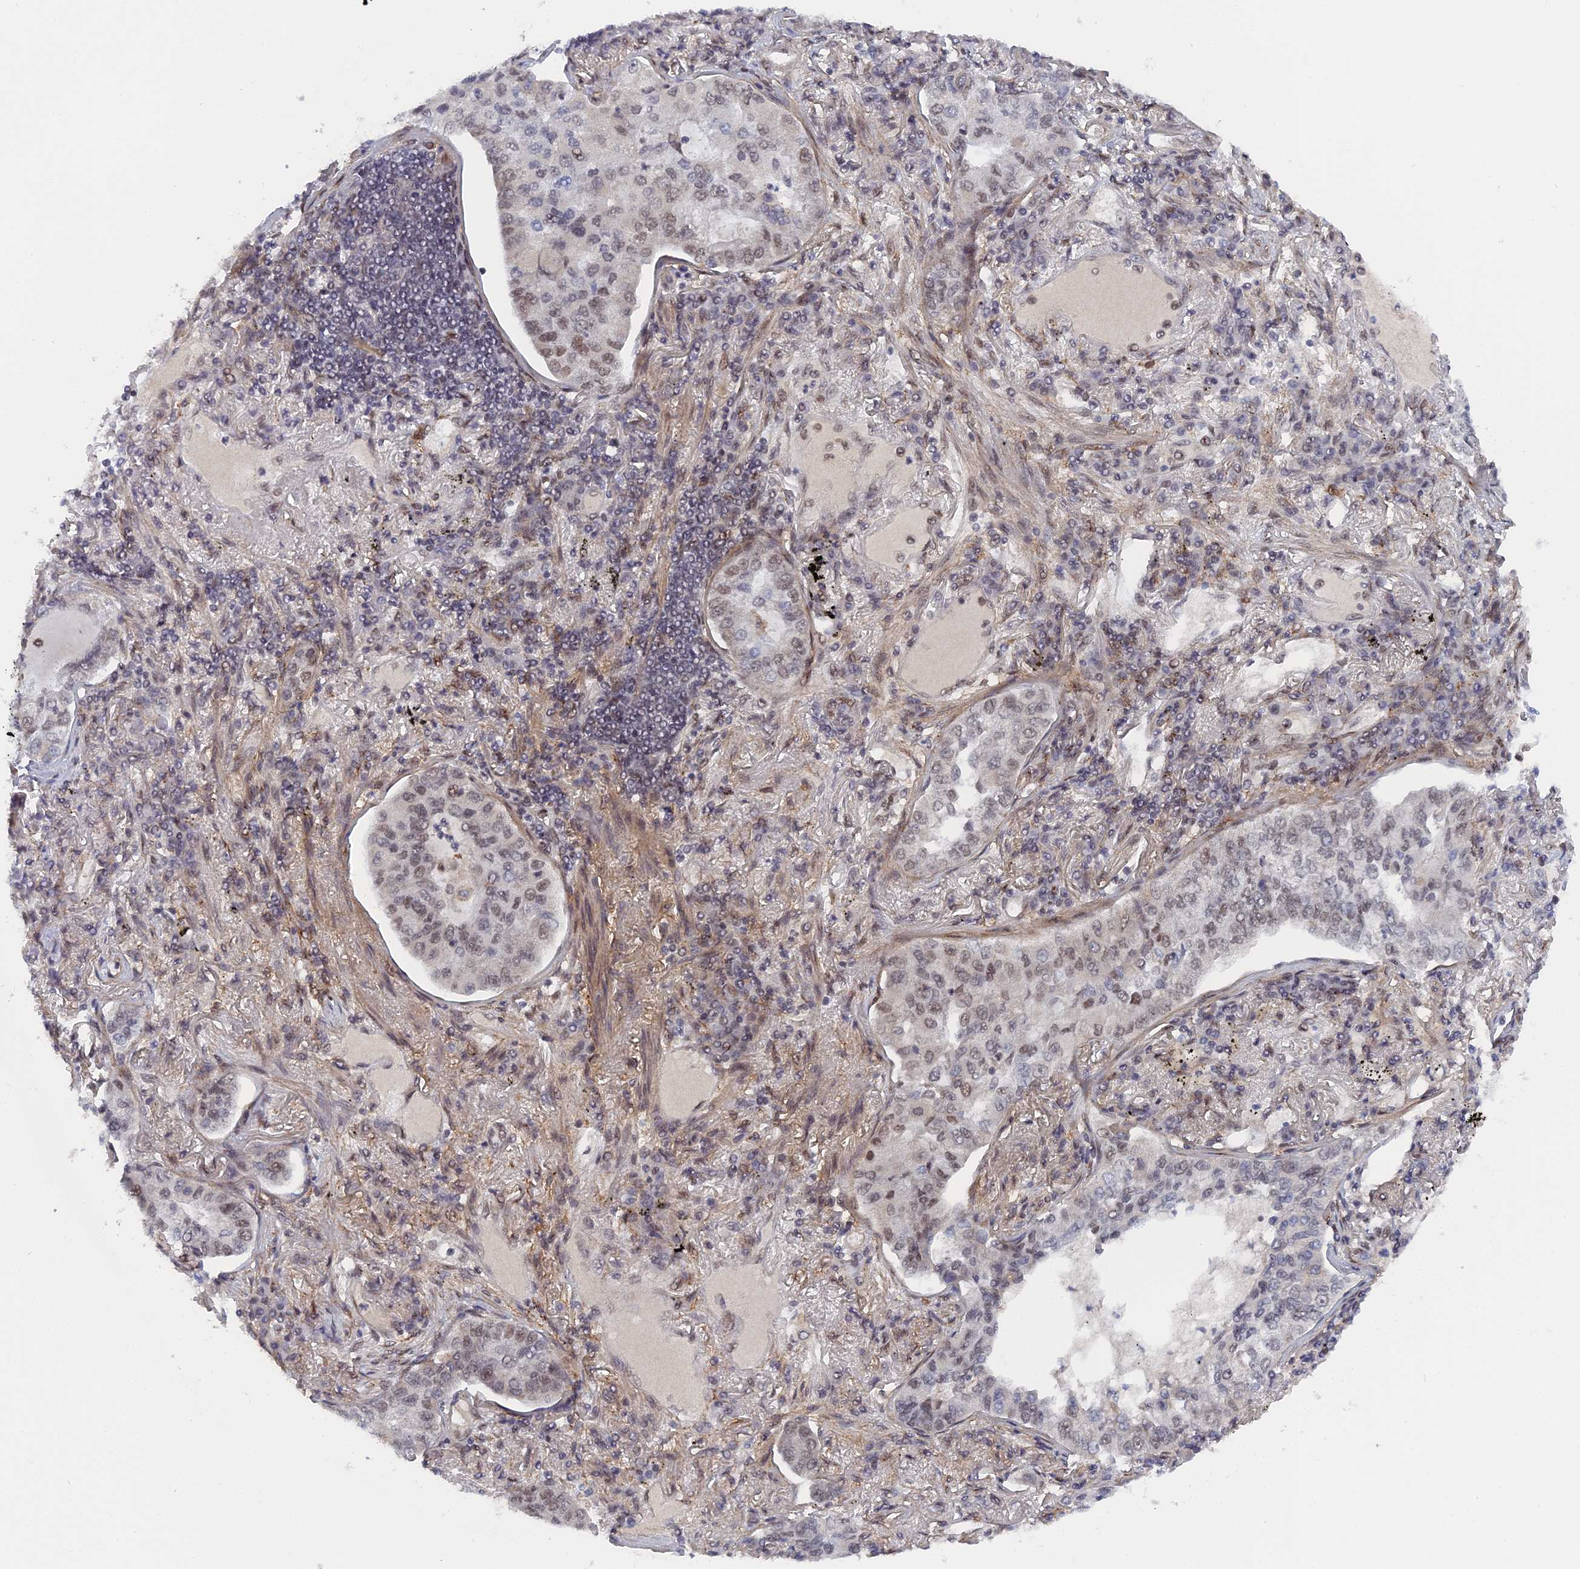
{"staining": {"intensity": "moderate", "quantity": "25%-75%", "location": "nuclear"}, "tissue": "lung cancer", "cell_type": "Tumor cells", "image_type": "cancer", "snomed": [{"axis": "morphology", "description": "Adenocarcinoma, NOS"}, {"axis": "topography", "description": "Lung"}], "caption": "Protein staining of lung cancer tissue exhibits moderate nuclear expression in approximately 25%-75% of tumor cells.", "gene": "CCDC85A", "patient": {"sex": "male", "age": 49}}